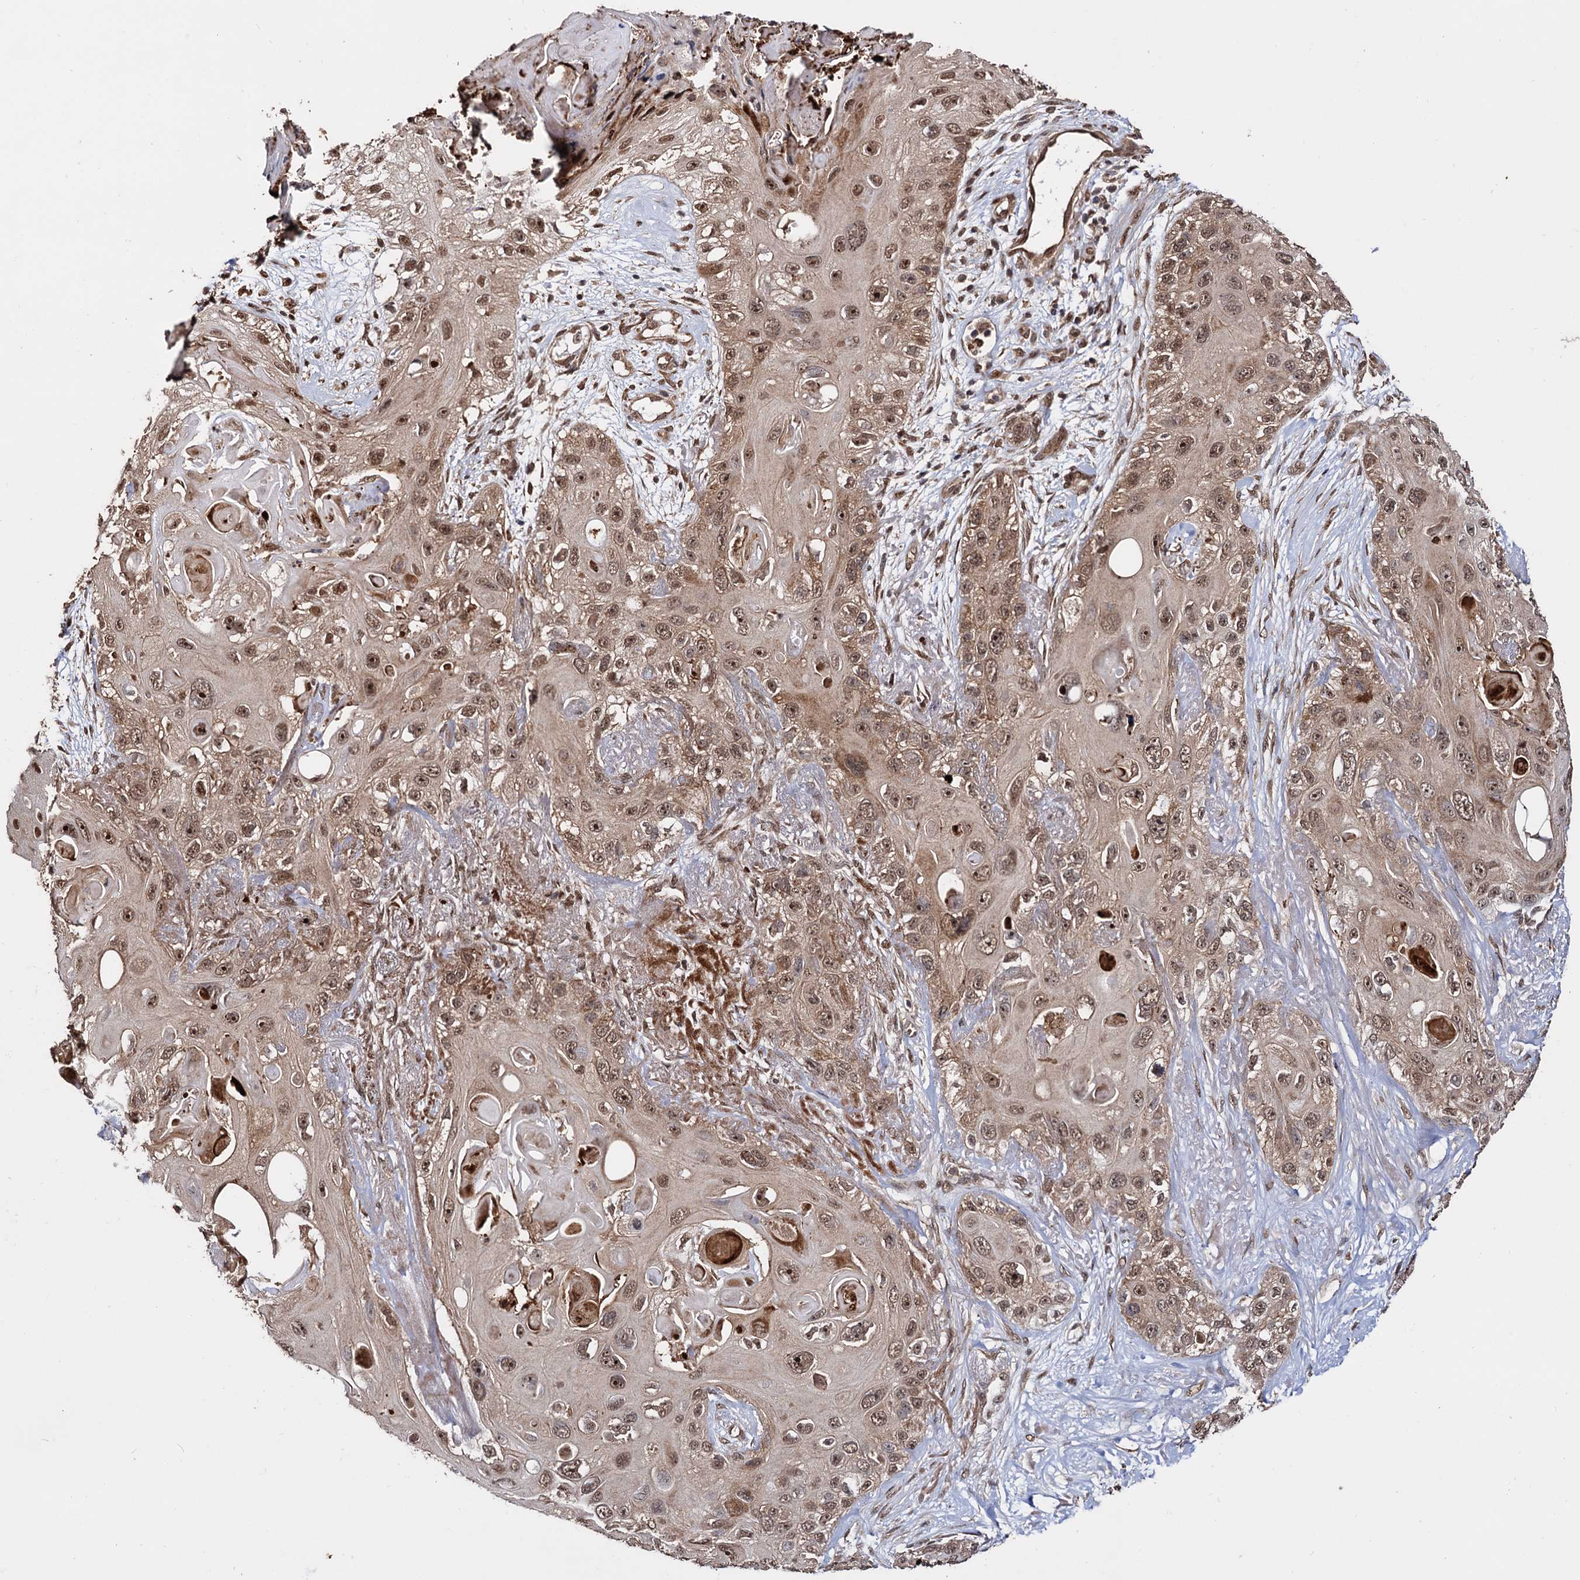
{"staining": {"intensity": "moderate", "quantity": ">75%", "location": "cytoplasmic/membranous,nuclear"}, "tissue": "skin cancer", "cell_type": "Tumor cells", "image_type": "cancer", "snomed": [{"axis": "morphology", "description": "Normal tissue, NOS"}, {"axis": "morphology", "description": "Squamous cell carcinoma, NOS"}, {"axis": "topography", "description": "Skin"}], "caption": "Brown immunohistochemical staining in skin cancer (squamous cell carcinoma) demonstrates moderate cytoplasmic/membranous and nuclear staining in about >75% of tumor cells. The staining was performed using DAB, with brown indicating positive protein expression. Nuclei are stained blue with hematoxylin.", "gene": "PIGB", "patient": {"sex": "male", "age": 72}}